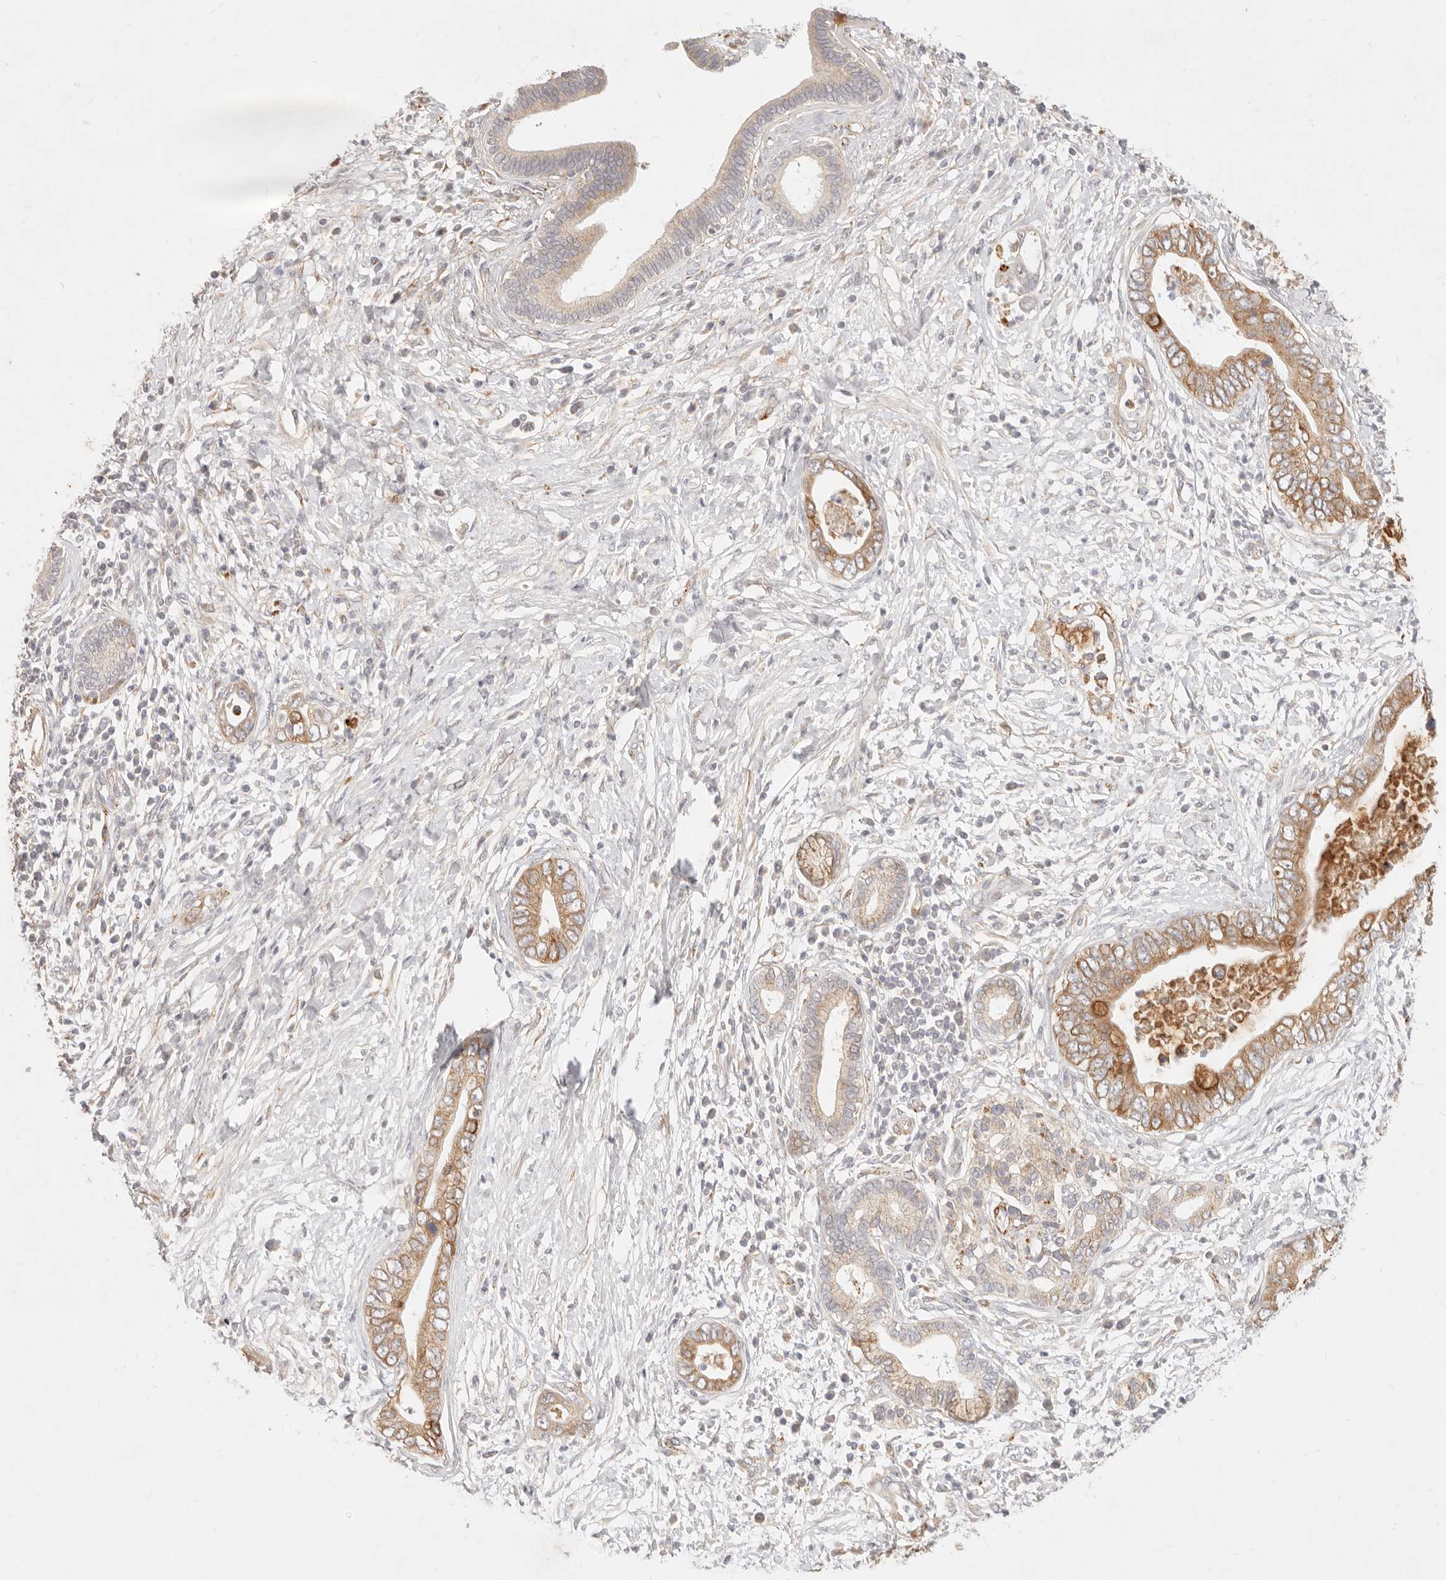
{"staining": {"intensity": "moderate", "quantity": "25%-75%", "location": "cytoplasmic/membranous"}, "tissue": "pancreatic cancer", "cell_type": "Tumor cells", "image_type": "cancer", "snomed": [{"axis": "morphology", "description": "Adenocarcinoma, NOS"}, {"axis": "topography", "description": "Pancreas"}], "caption": "Adenocarcinoma (pancreatic) was stained to show a protein in brown. There is medium levels of moderate cytoplasmic/membranous positivity in approximately 25%-75% of tumor cells.", "gene": "RUBCNL", "patient": {"sex": "male", "age": 75}}